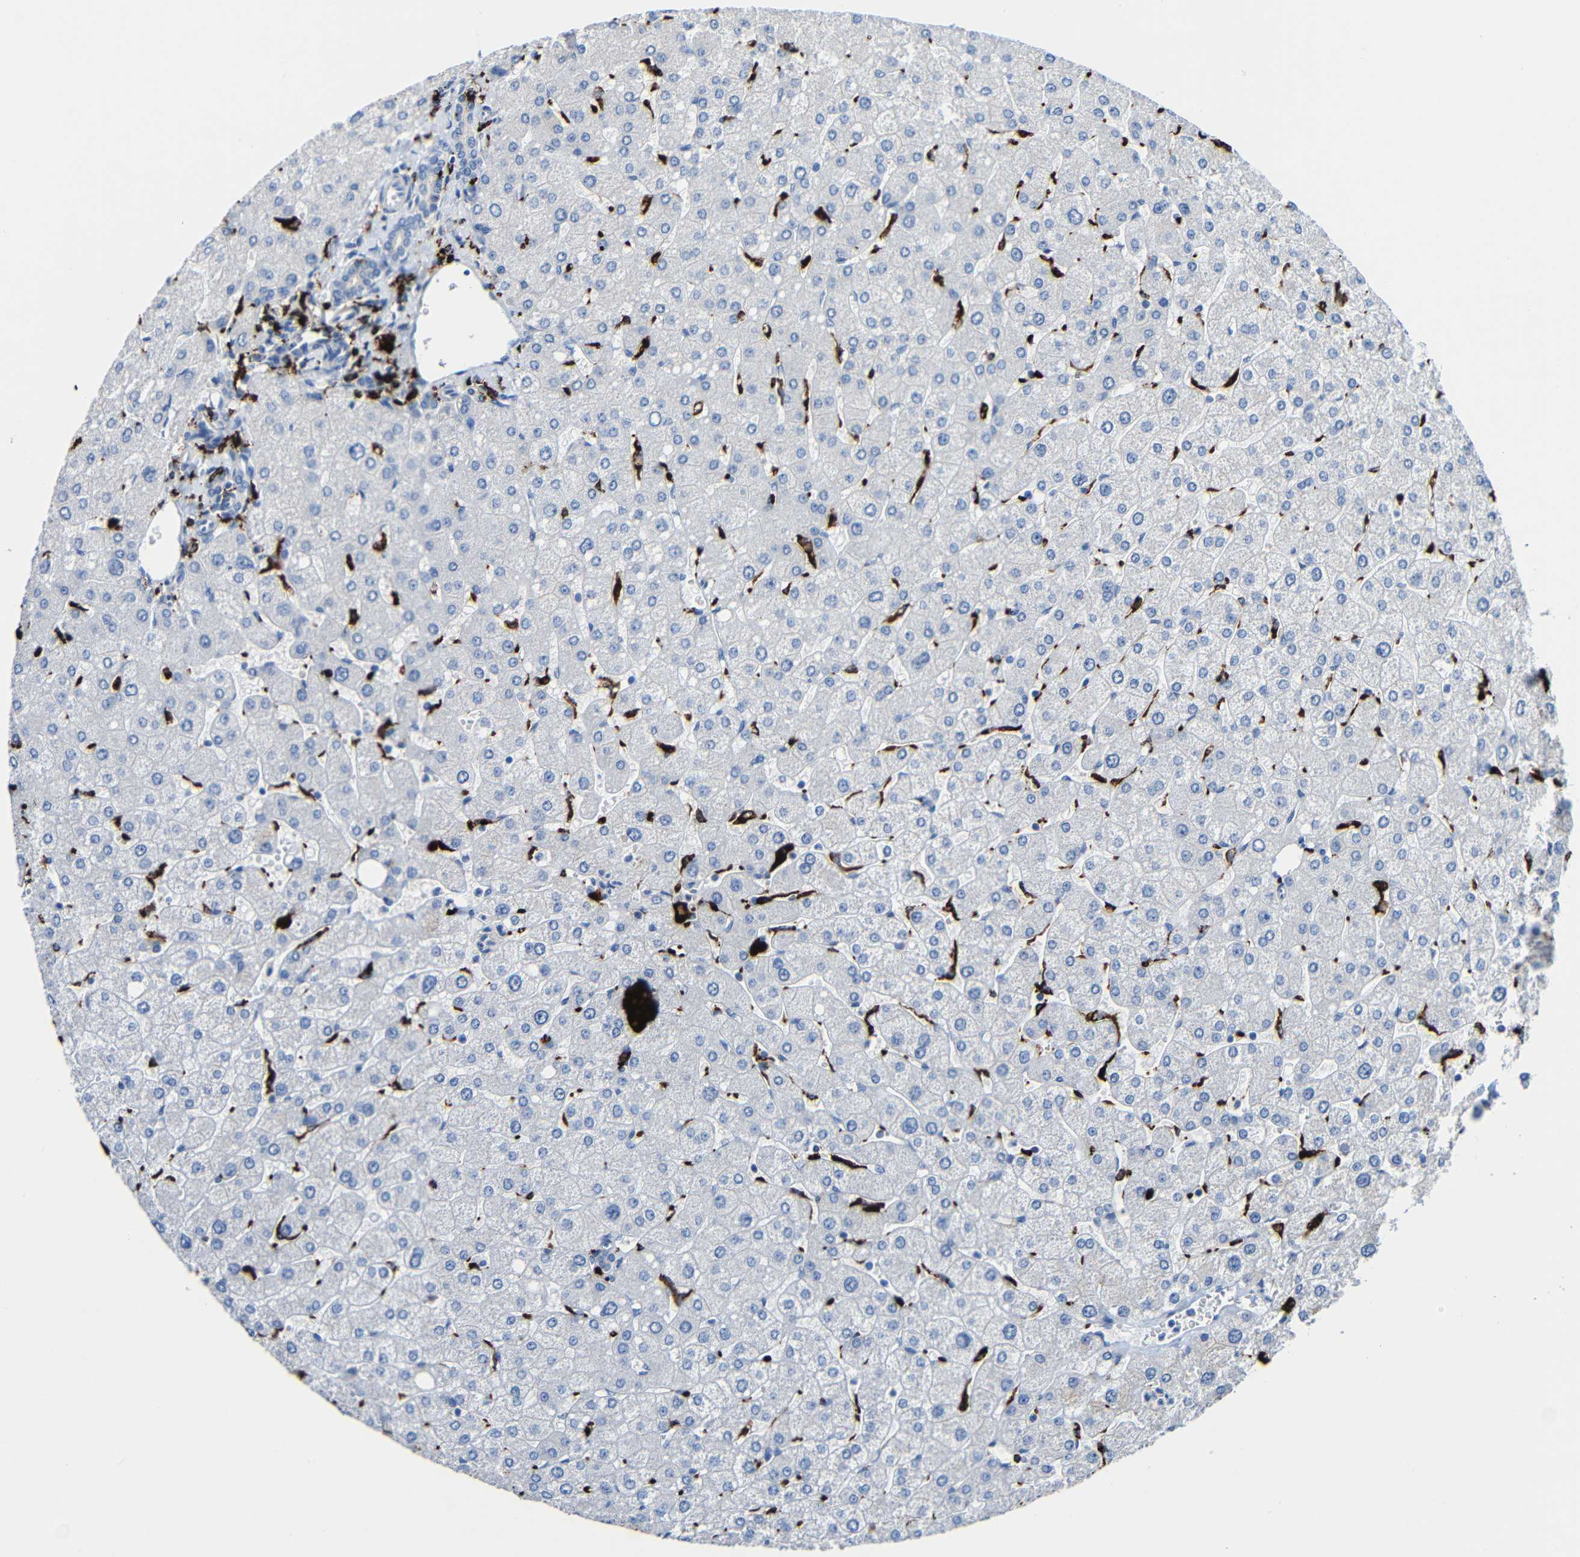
{"staining": {"intensity": "negative", "quantity": "none", "location": "none"}, "tissue": "liver", "cell_type": "Cholangiocytes", "image_type": "normal", "snomed": [{"axis": "morphology", "description": "Normal tissue, NOS"}, {"axis": "topography", "description": "Liver"}], "caption": "Immunohistochemistry of unremarkable human liver exhibits no positivity in cholangiocytes. The staining is performed using DAB (3,3'-diaminobenzidine) brown chromogen with nuclei counter-stained in using hematoxylin.", "gene": "HLA", "patient": {"sex": "male", "age": 55}}